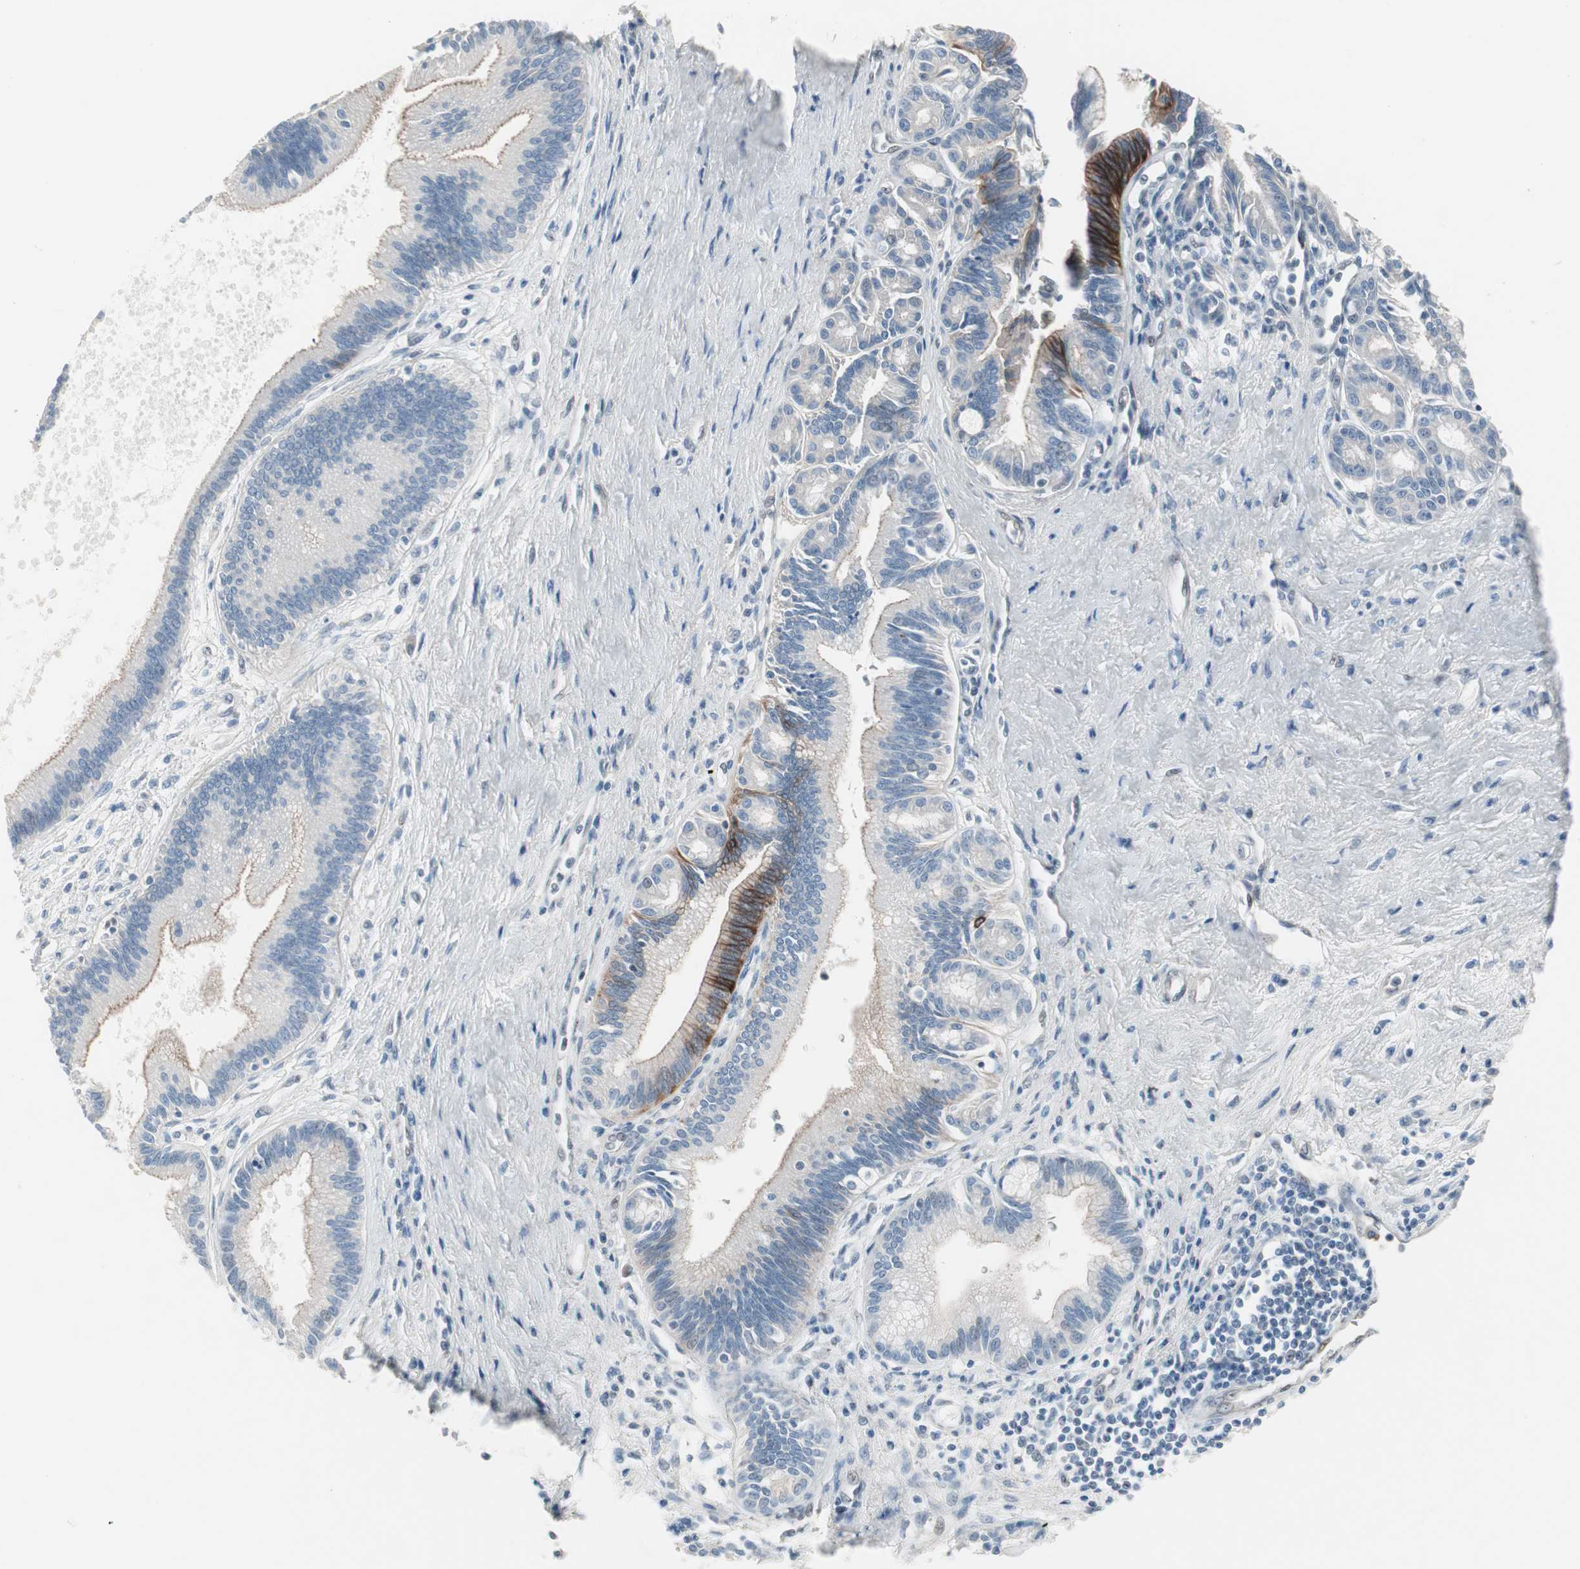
{"staining": {"intensity": "strong", "quantity": "<25%", "location": "cytoplasmic/membranous"}, "tissue": "pancreatic cancer", "cell_type": "Tumor cells", "image_type": "cancer", "snomed": [{"axis": "morphology", "description": "Adenocarcinoma, NOS"}, {"axis": "topography", "description": "Pancreas"}], "caption": "Protein analysis of adenocarcinoma (pancreatic) tissue demonstrates strong cytoplasmic/membranous staining in about <25% of tumor cells.", "gene": "CAND2", "patient": {"sex": "male", "age": 59}}